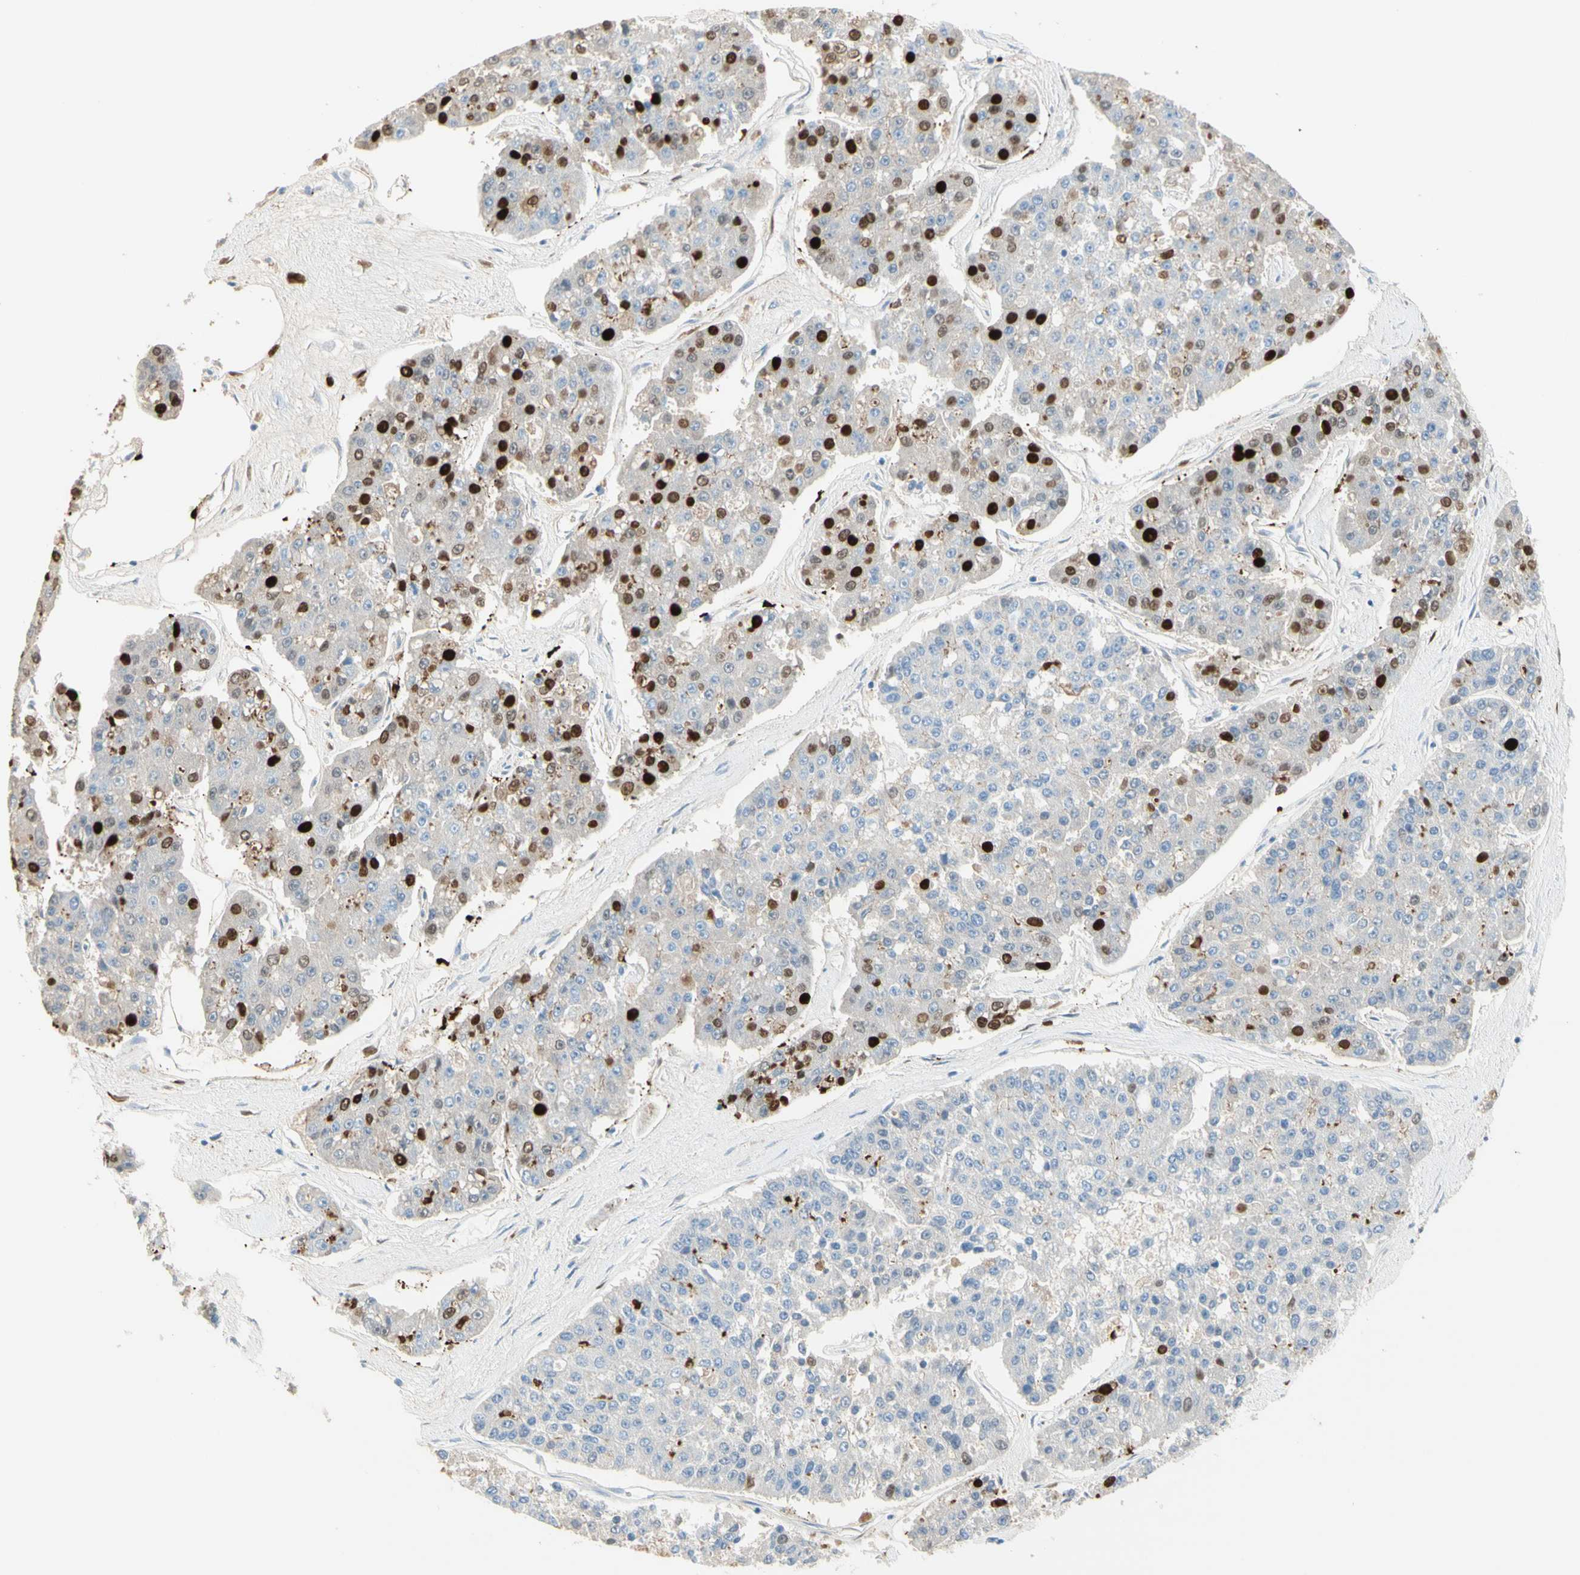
{"staining": {"intensity": "strong", "quantity": "25%-75%", "location": "nuclear"}, "tissue": "pancreatic cancer", "cell_type": "Tumor cells", "image_type": "cancer", "snomed": [{"axis": "morphology", "description": "Adenocarcinoma, NOS"}, {"axis": "topography", "description": "Pancreas"}], "caption": "Adenocarcinoma (pancreatic) tissue shows strong nuclear staining in about 25%-75% of tumor cells", "gene": "NECTIN4", "patient": {"sex": "male", "age": 50}}